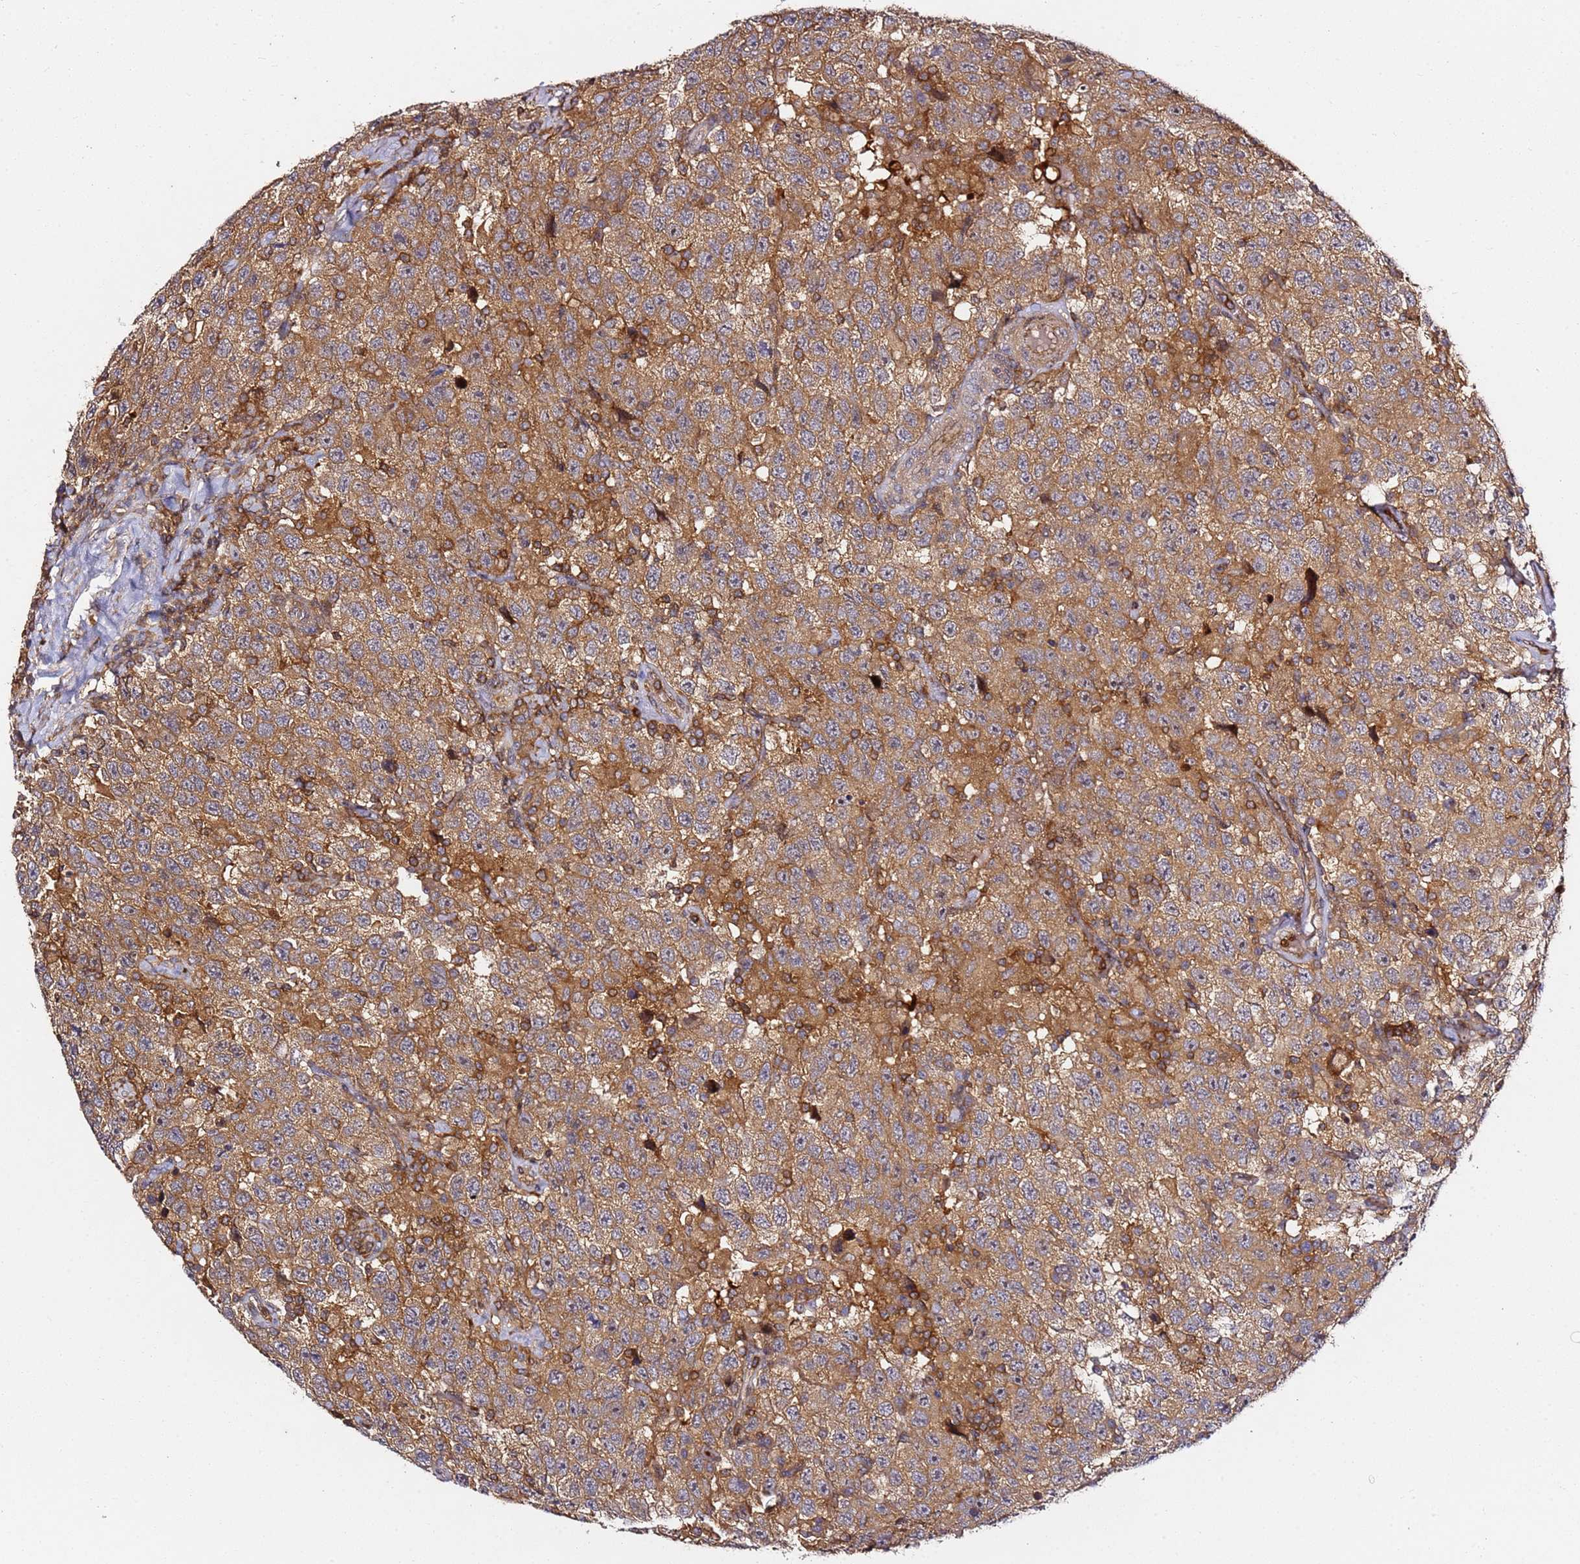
{"staining": {"intensity": "moderate", "quantity": ">75%", "location": "cytoplasmic/membranous"}, "tissue": "testis cancer", "cell_type": "Tumor cells", "image_type": "cancer", "snomed": [{"axis": "morphology", "description": "Seminoma, NOS"}, {"axis": "topography", "description": "Testis"}], "caption": "Immunohistochemical staining of human testis cancer (seminoma) displays medium levels of moderate cytoplasmic/membranous protein positivity in approximately >75% of tumor cells.", "gene": "PRMT7", "patient": {"sex": "male", "age": 41}}